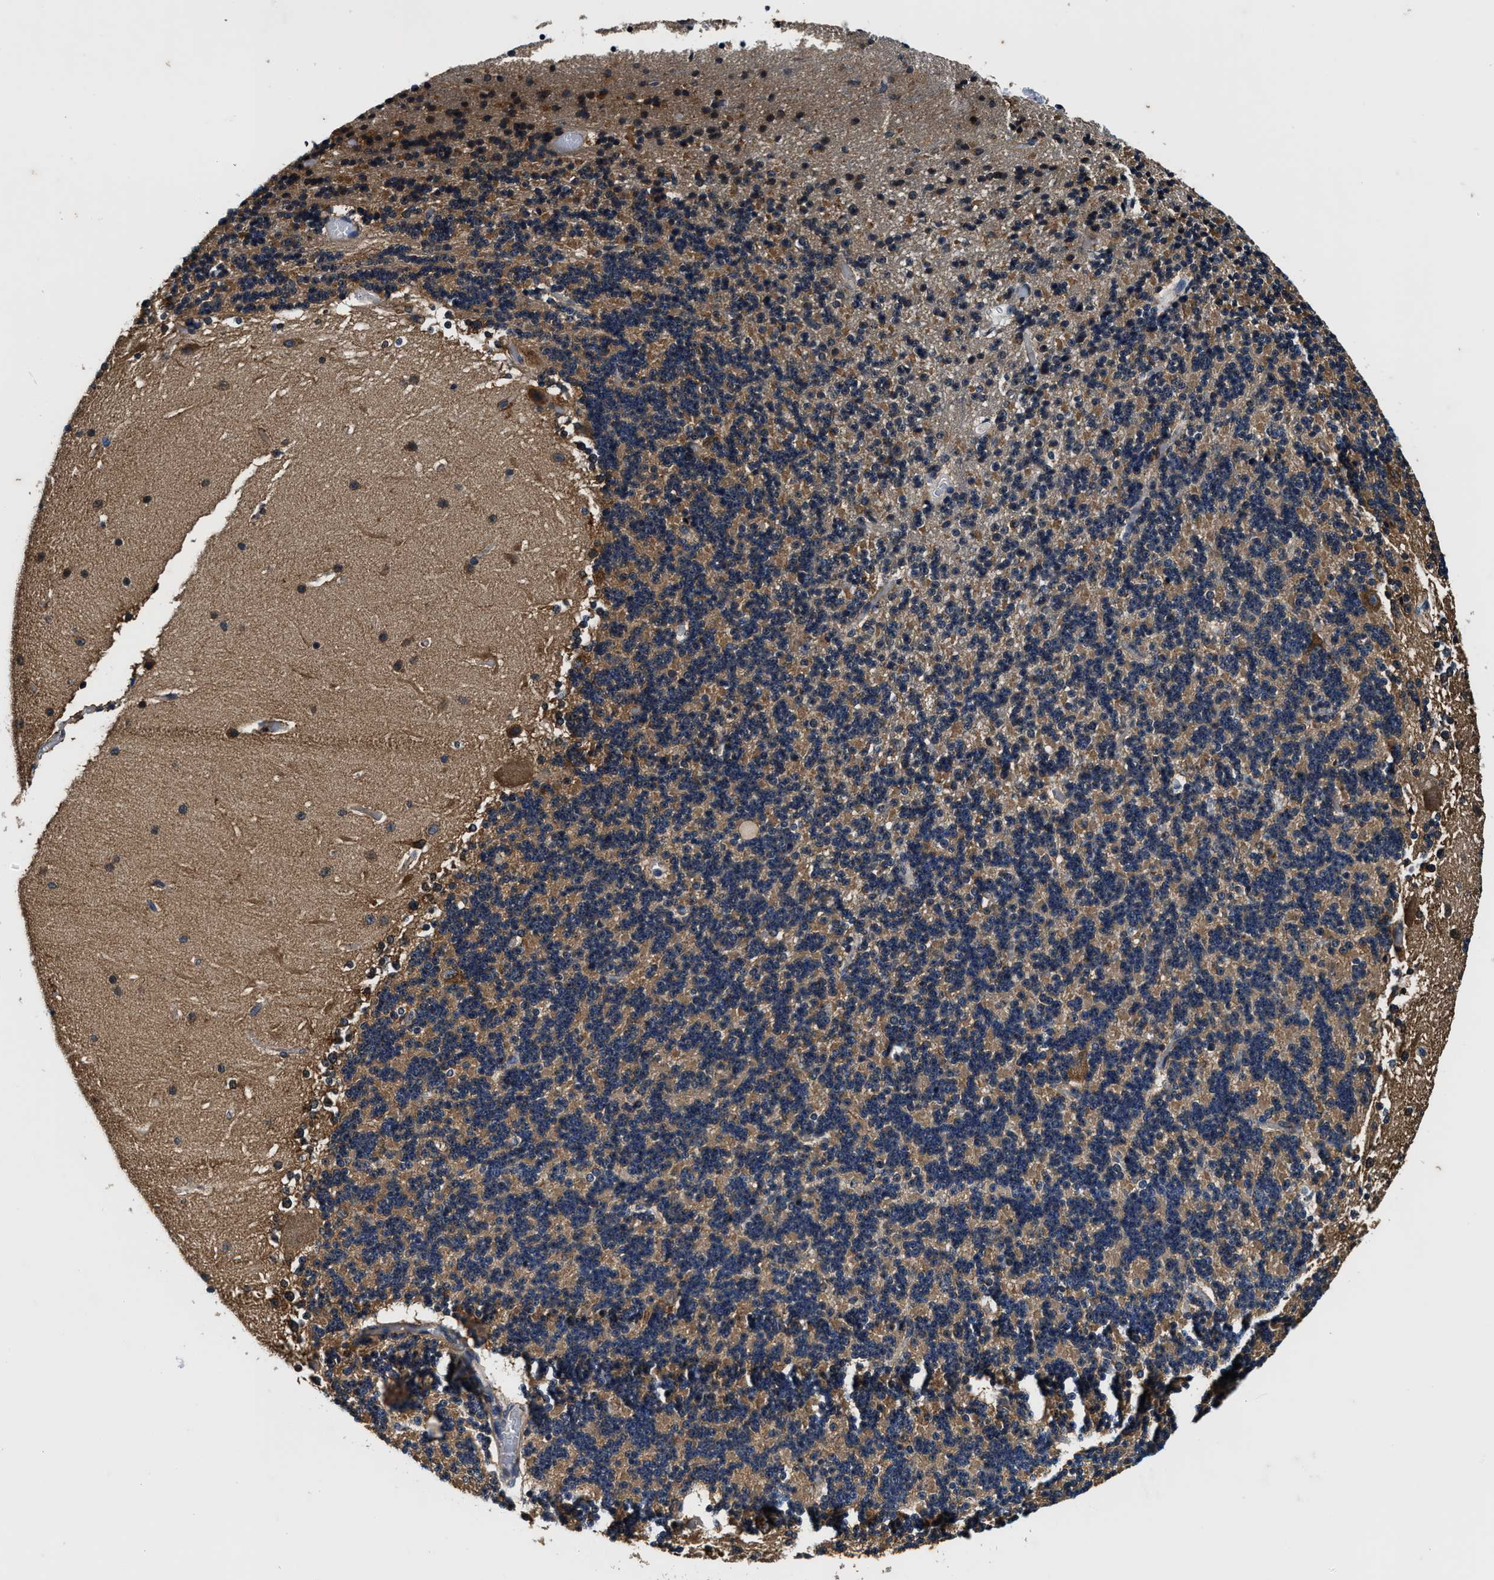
{"staining": {"intensity": "moderate", "quantity": ">75%", "location": "cytoplasmic/membranous"}, "tissue": "cerebellum", "cell_type": "Cells in granular layer", "image_type": "normal", "snomed": [{"axis": "morphology", "description": "Normal tissue, NOS"}, {"axis": "topography", "description": "Cerebellum"}], "caption": "Brown immunohistochemical staining in unremarkable human cerebellum reveals moderate cytoplasmic/membranous expression in about >75% of cells in granular layer. (brown staining indicates protein expression, while blue staining denotes nuclei).", "gene": "PI4KB", "patient": {"sex": "female", "age": 19}}